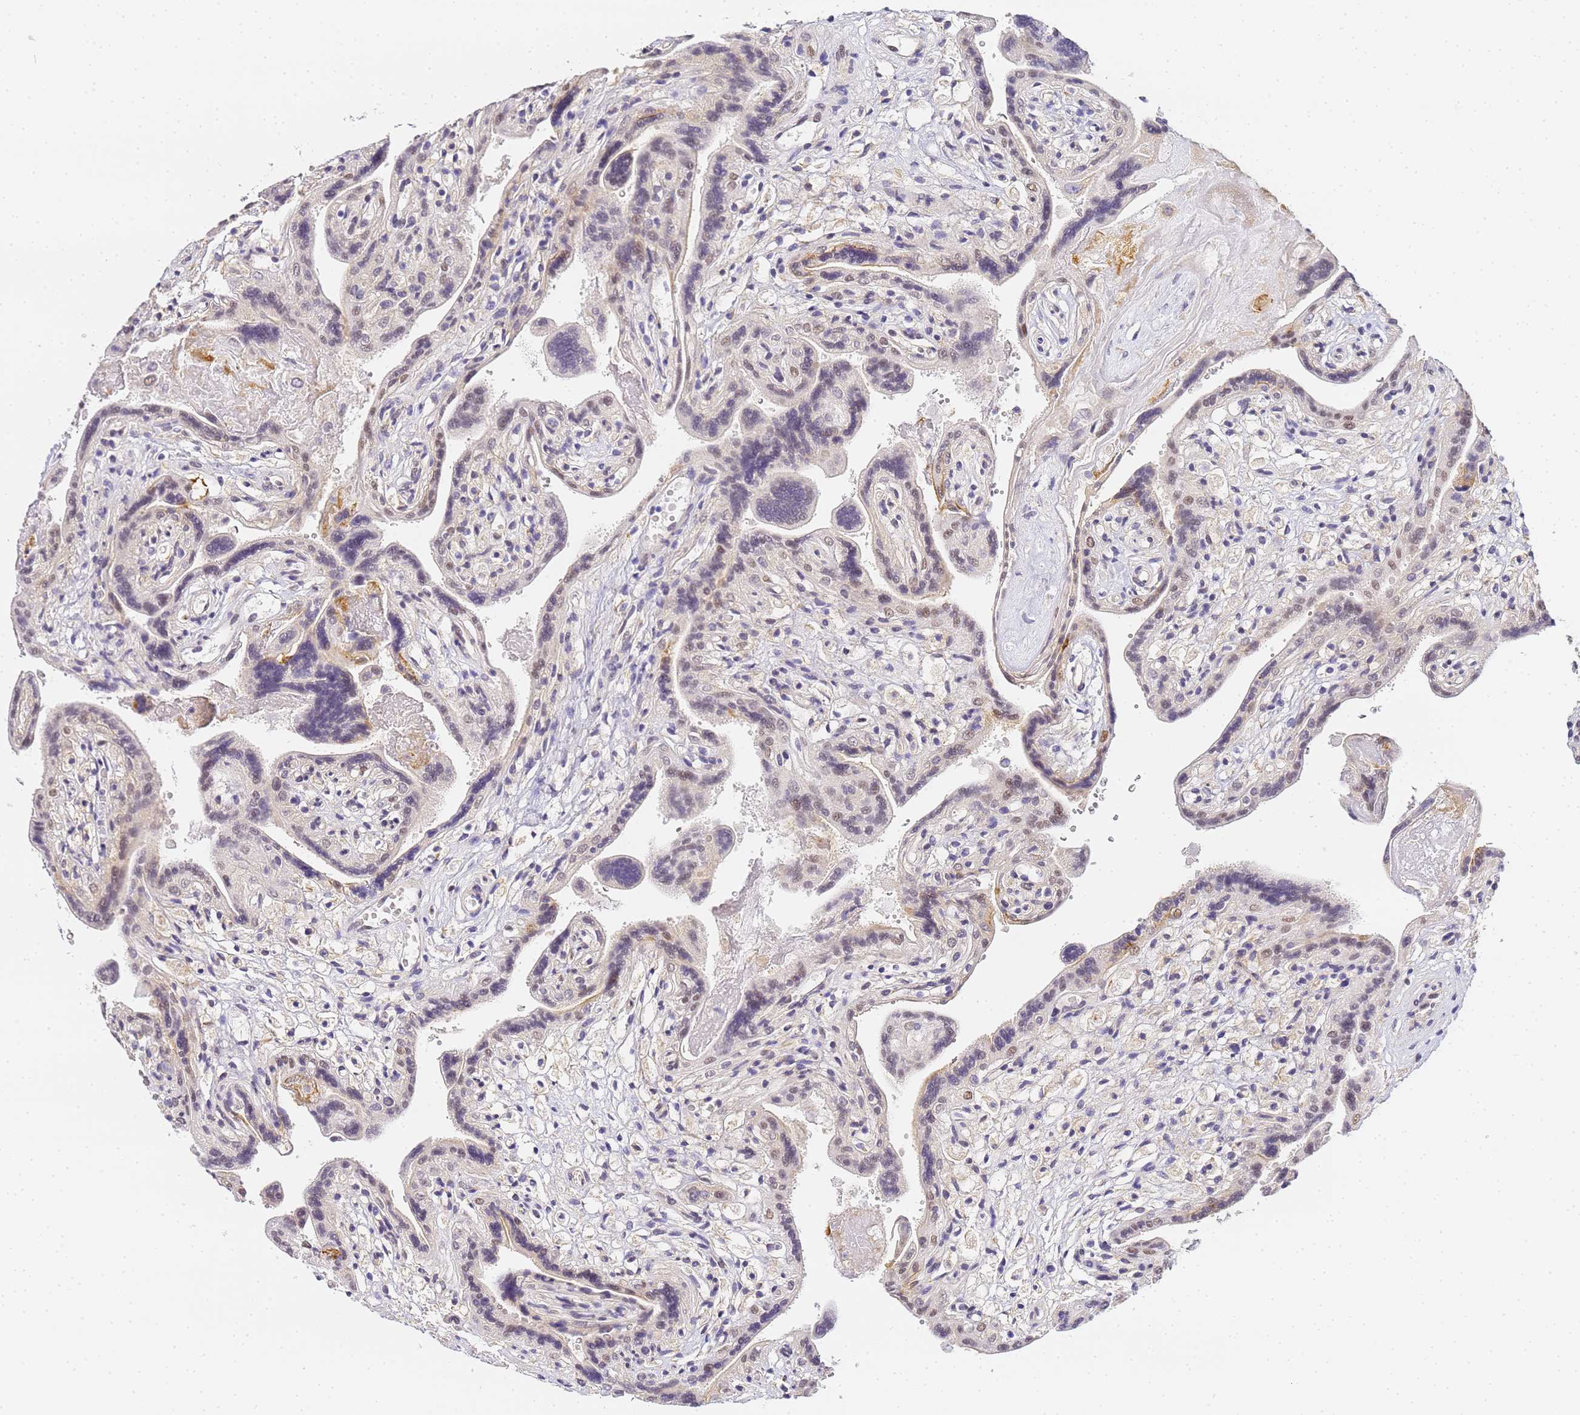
{"staining": {"intensity": "weak", "quantity": "25%-75%", "location": "nuclear"}, "tissue": "placenta", "cell_type": "Trophoblastic cells", "image_type": "normal", "snomed": [{"axis": "morphology", "description": "Normal tissue, NOS"}, {"axis": "topography", "description": "Placenta"}], "caption": "The photomicrograph displays staining of normal placenta, revealing weak nuclear protein staining (brown color) within trophoblastic cells. Immunohistochemistry stains the protein in brown and the nuclei are stained blue.", "gene": "LSM3", "patient": {"sex": "female", "age": 37}}